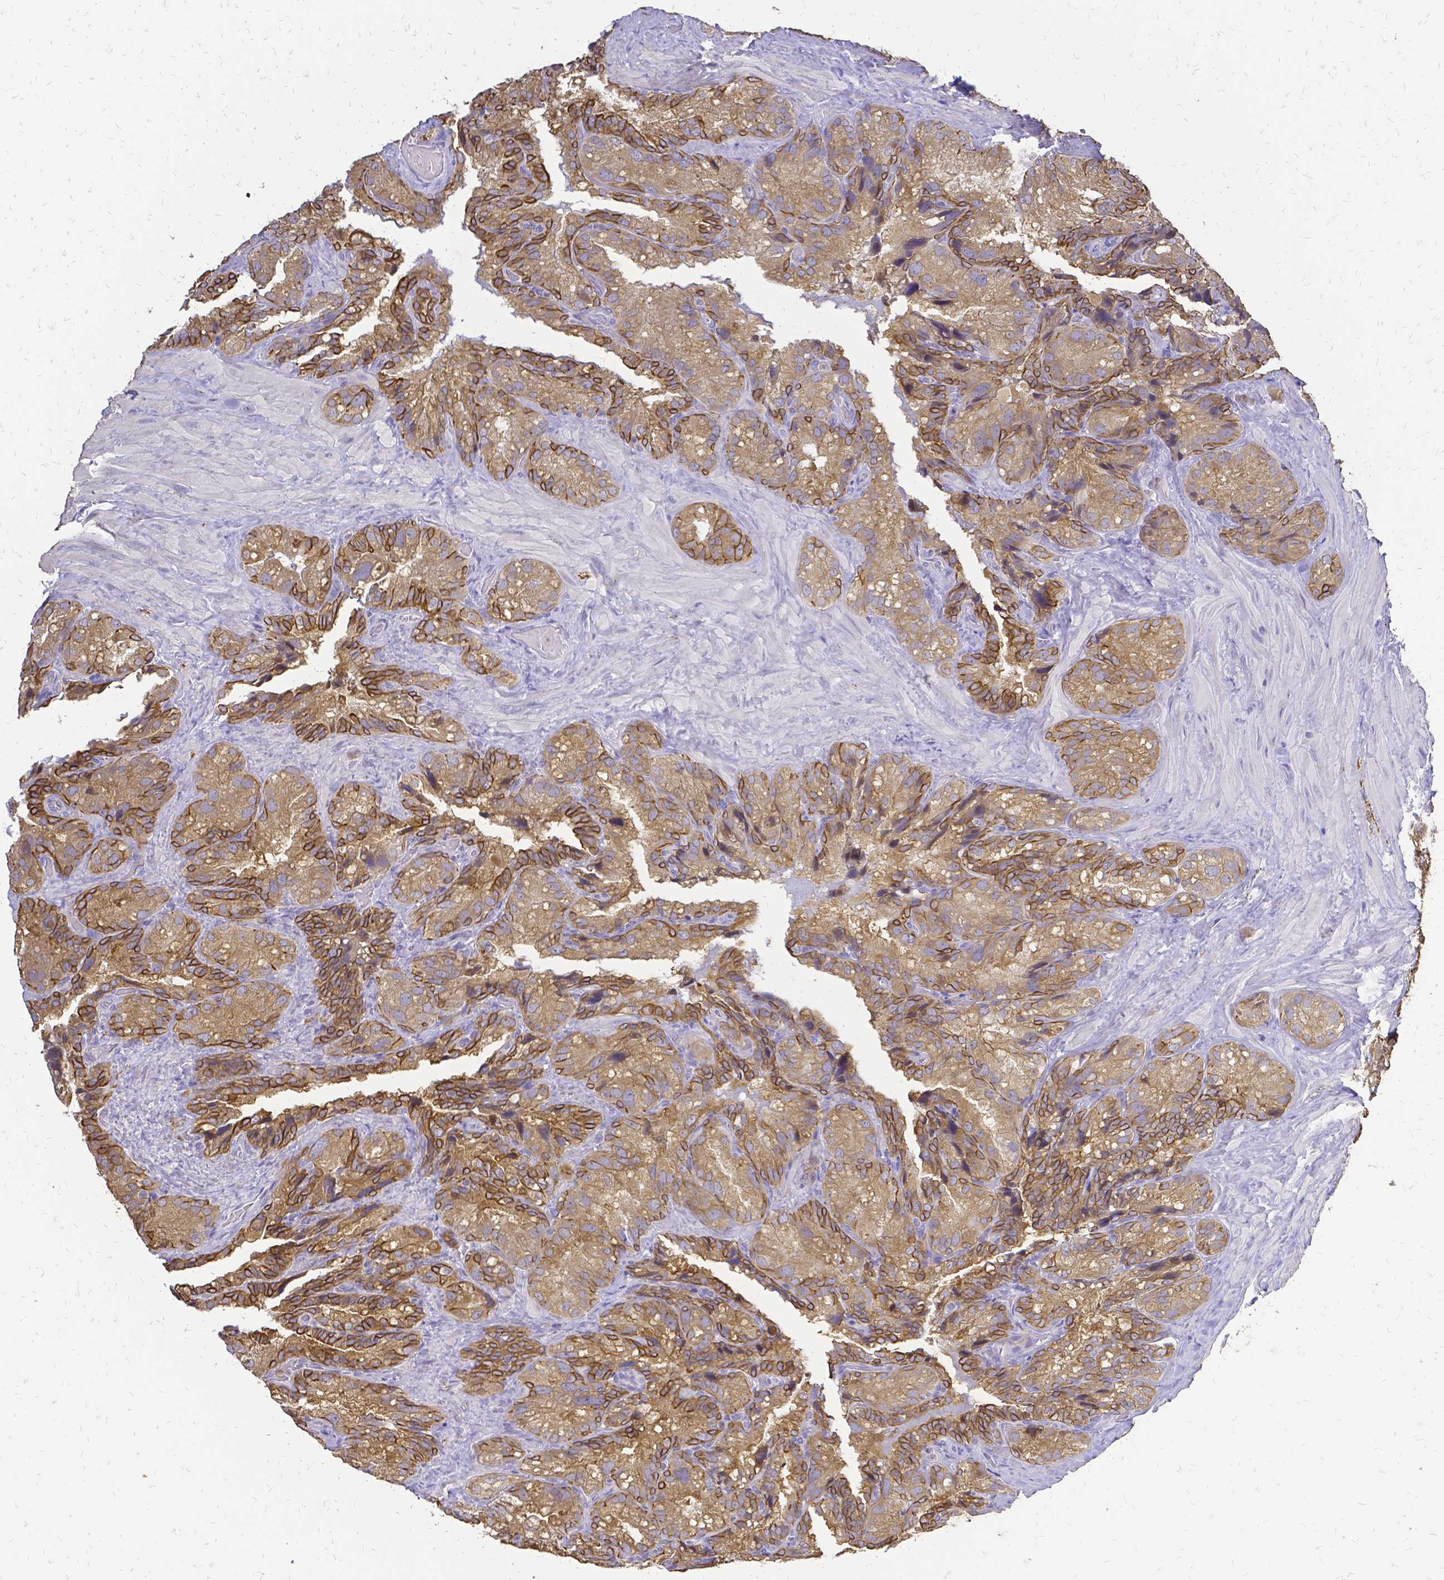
{"staining": {"intensity": "moderate", "quantity": ">75%", "location": "cytoplasmic/membranous"}, "tissue": "seminal vesicle", "cell_type": "Glandular cells", "image_type": "normal", "snomed": [{"axis": "morphology", "description": "Normal tissue, NOS"}, {"axis": "topography", "description": "Seminal veicle"}], "caption": "Seminal vesicle stained with IHC shows moderate cytoplasmic/membranous positivity in about >75% of glandular cells. Nuclei are stained in blue.", "gene": "CIB1", "patient": {"sex": "male", "age": 60}}